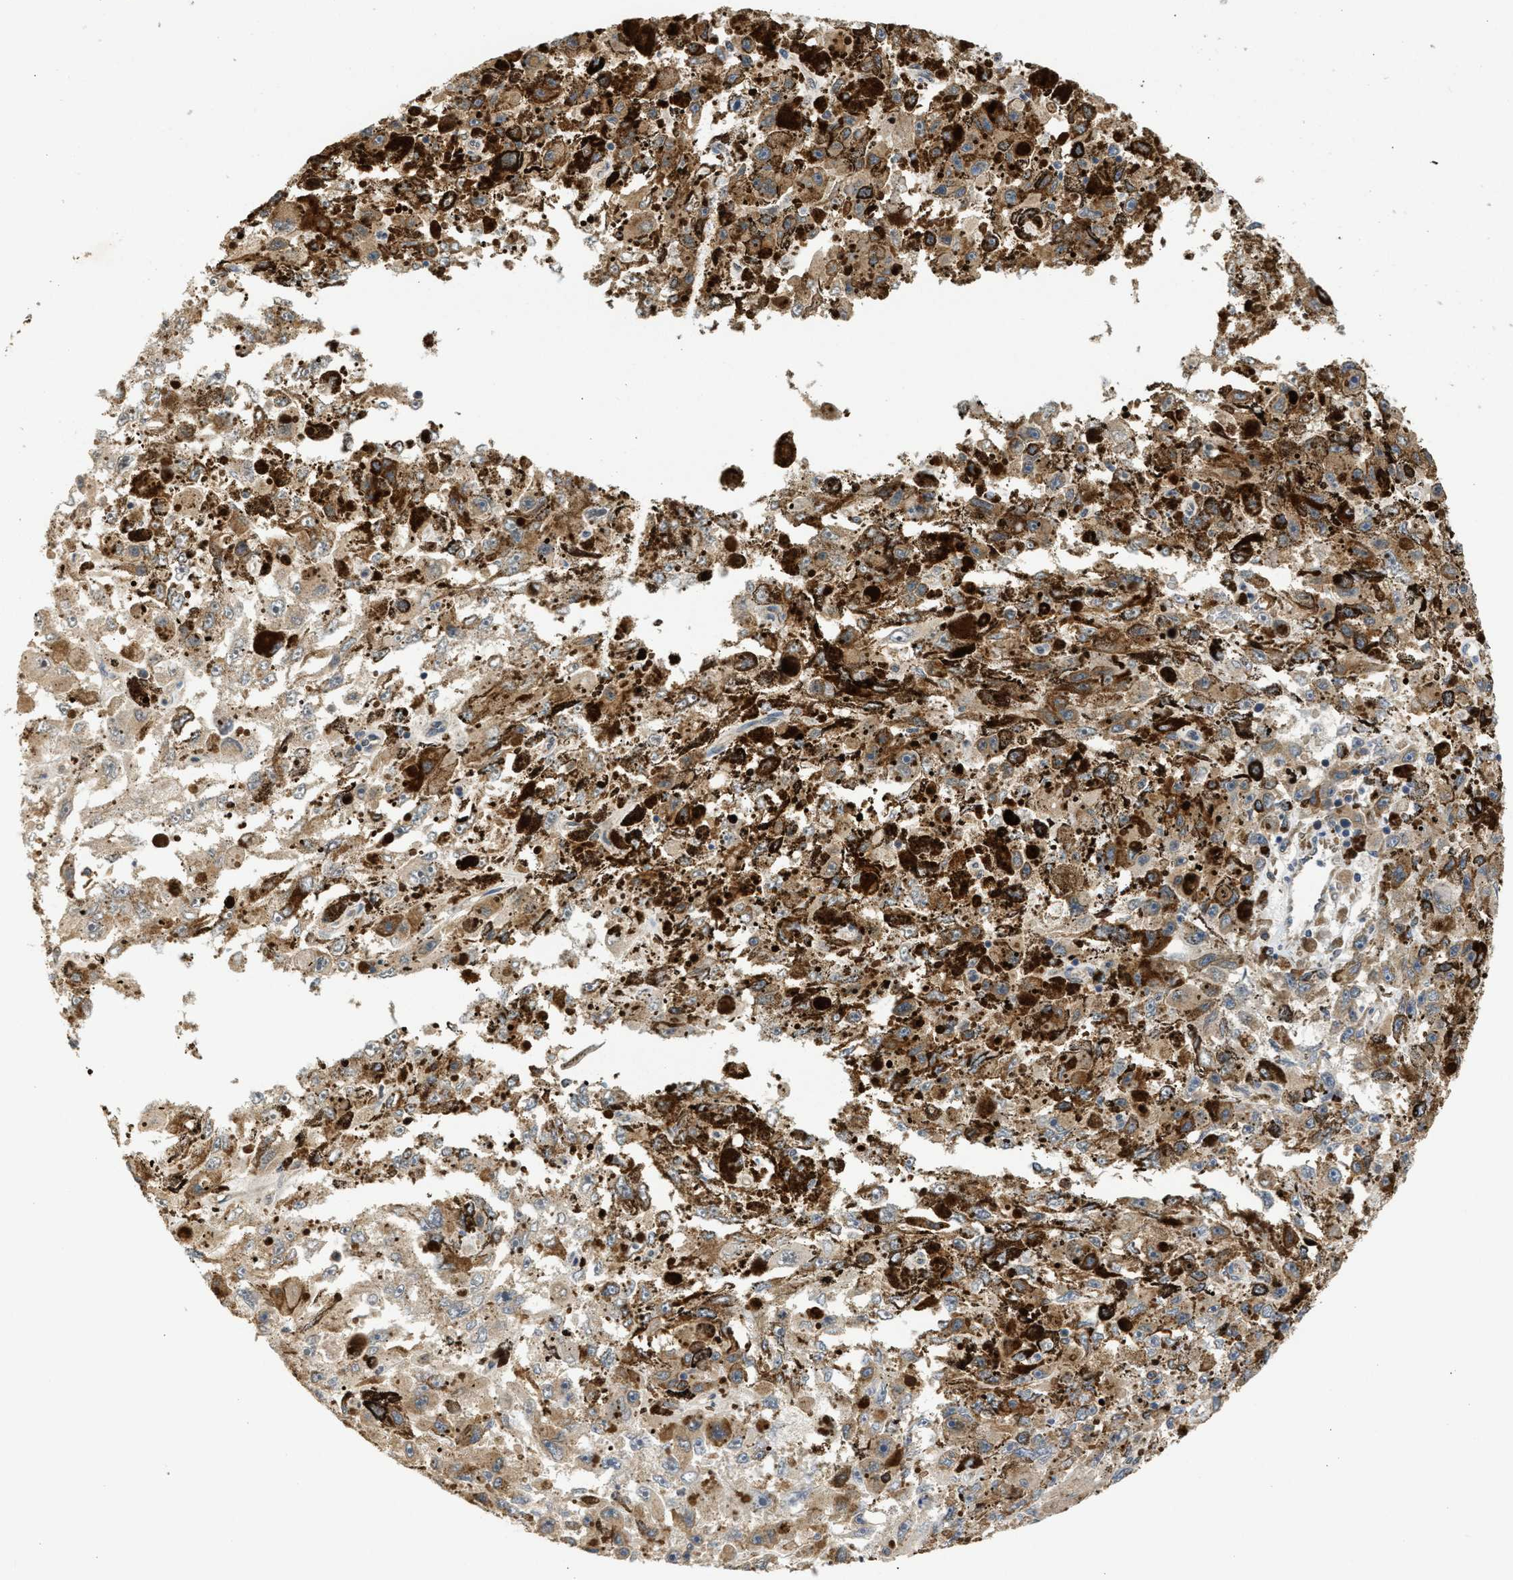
{"staining": {"intensity": "moderate", "quantity": ">75%", "location": "cytoplasmic/membranous"}, "tissue": "melanoma", "cell_type": "Tumor cells", "image_type": "cancer", "snomed": [{"axis": "morphology", "description": "Malignant melanoma, NOS"}, {"axis": "topography", "description": "Skin"}], "caption": "Immunohistochemical staining of melanoma reveals moderate cytoplasmic/membranous protein staining in approximately >75% of tumor cells.", "gene": "DNAJC1", "patient": {"sex": "female", "age": 104}}